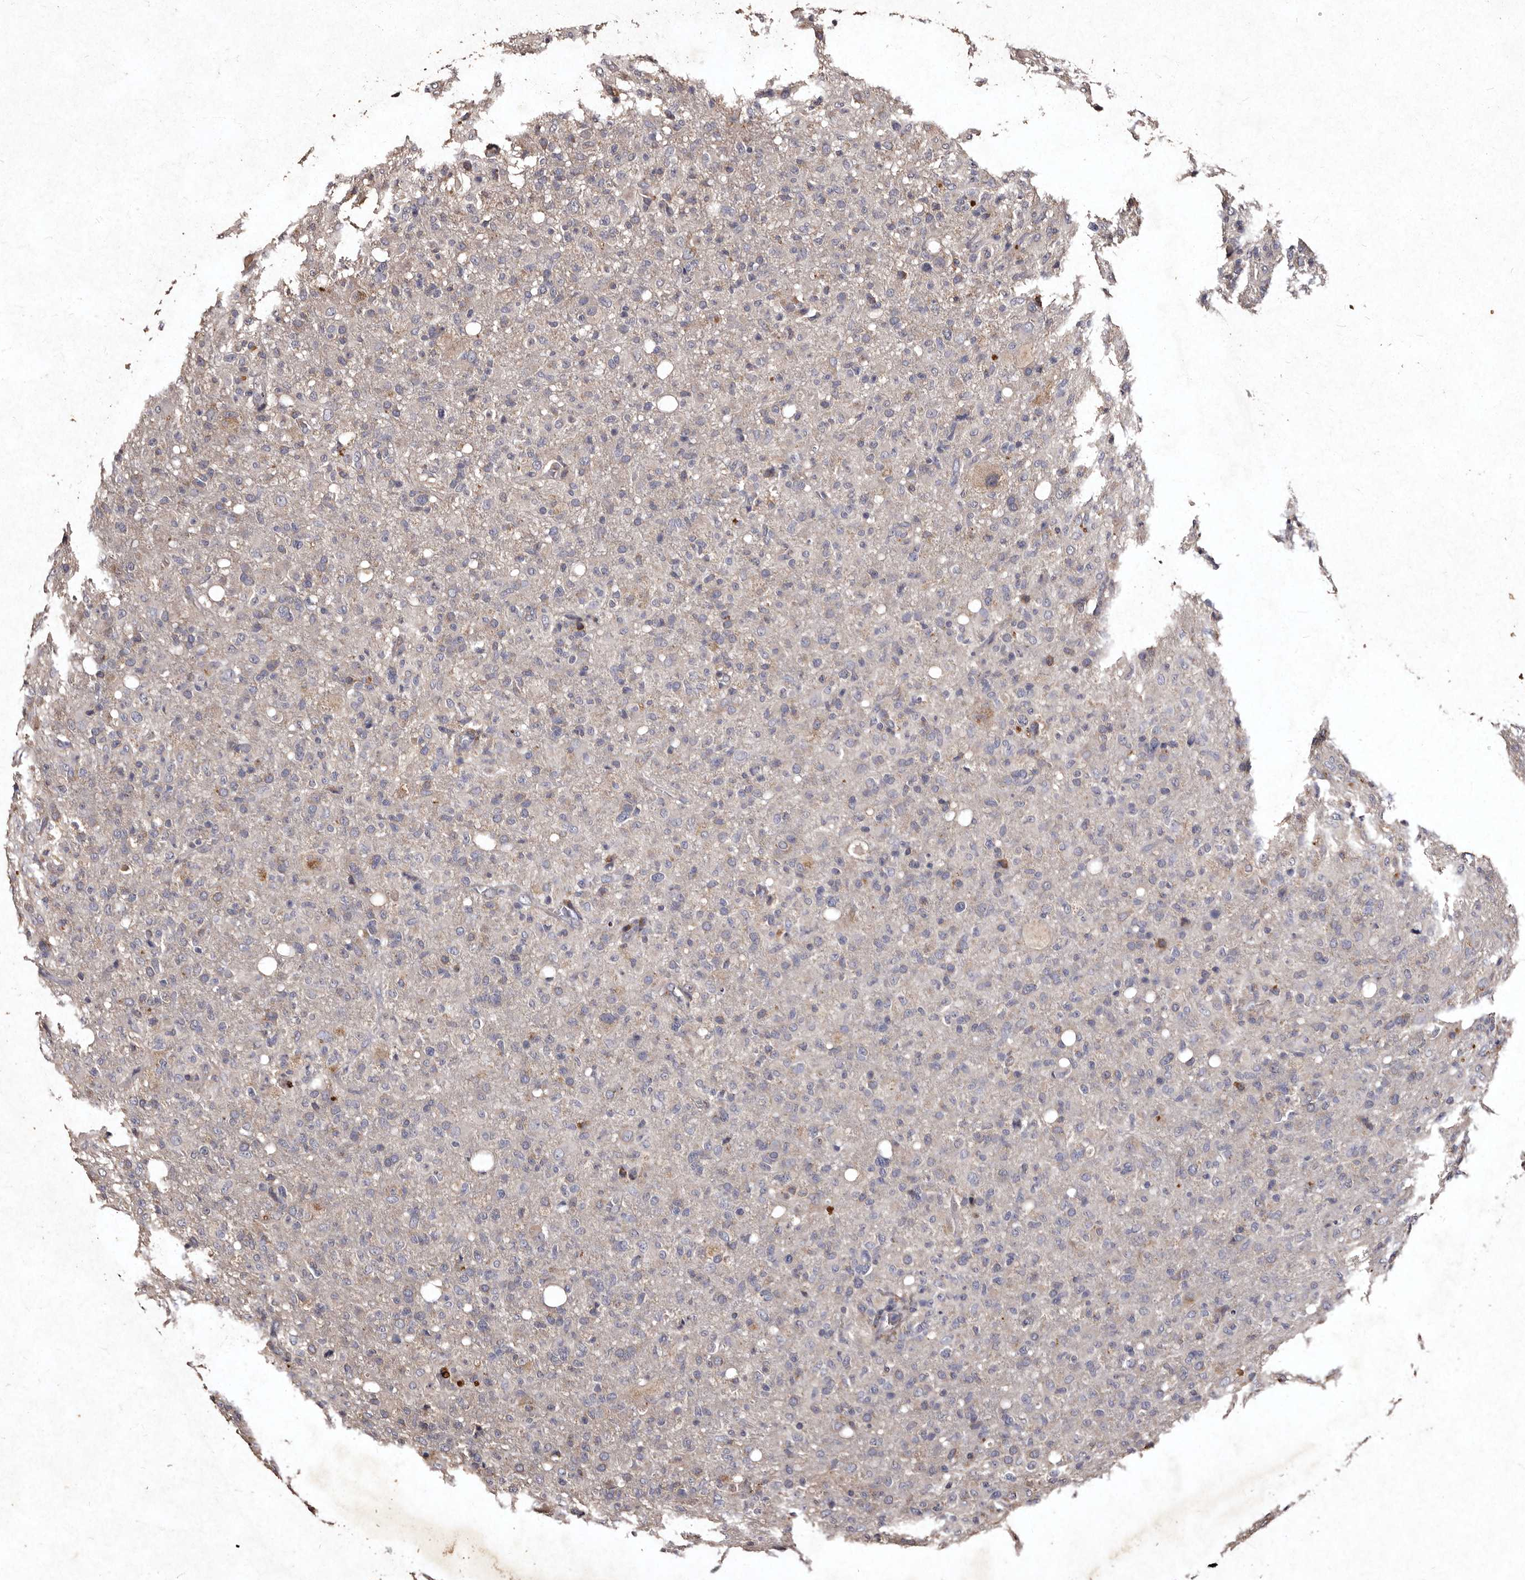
{"staining": {"intensity": "negative", "quantity": "none", "location": "none"}, "tissue": "glioma", "cell_type": "Tumor cells", "image_type": "cancer", "snomed": [{"axis": "morphology", "description": "Glioma, malignant, High grade"}, {"axis": "topography", "description": "Brain"}], "caption": "A high-resolution histopathology image shows IHC staining of malignant glioma (high-grade), which displays no significant expression in tumor cells. (Stains: DAB immunohistochemistry with hematoxylin counter stain, Microscopy: brightfield microscopy at high magnification).", "gene": "TFB1M", "patient": {"sex": "female", "age": 57}}